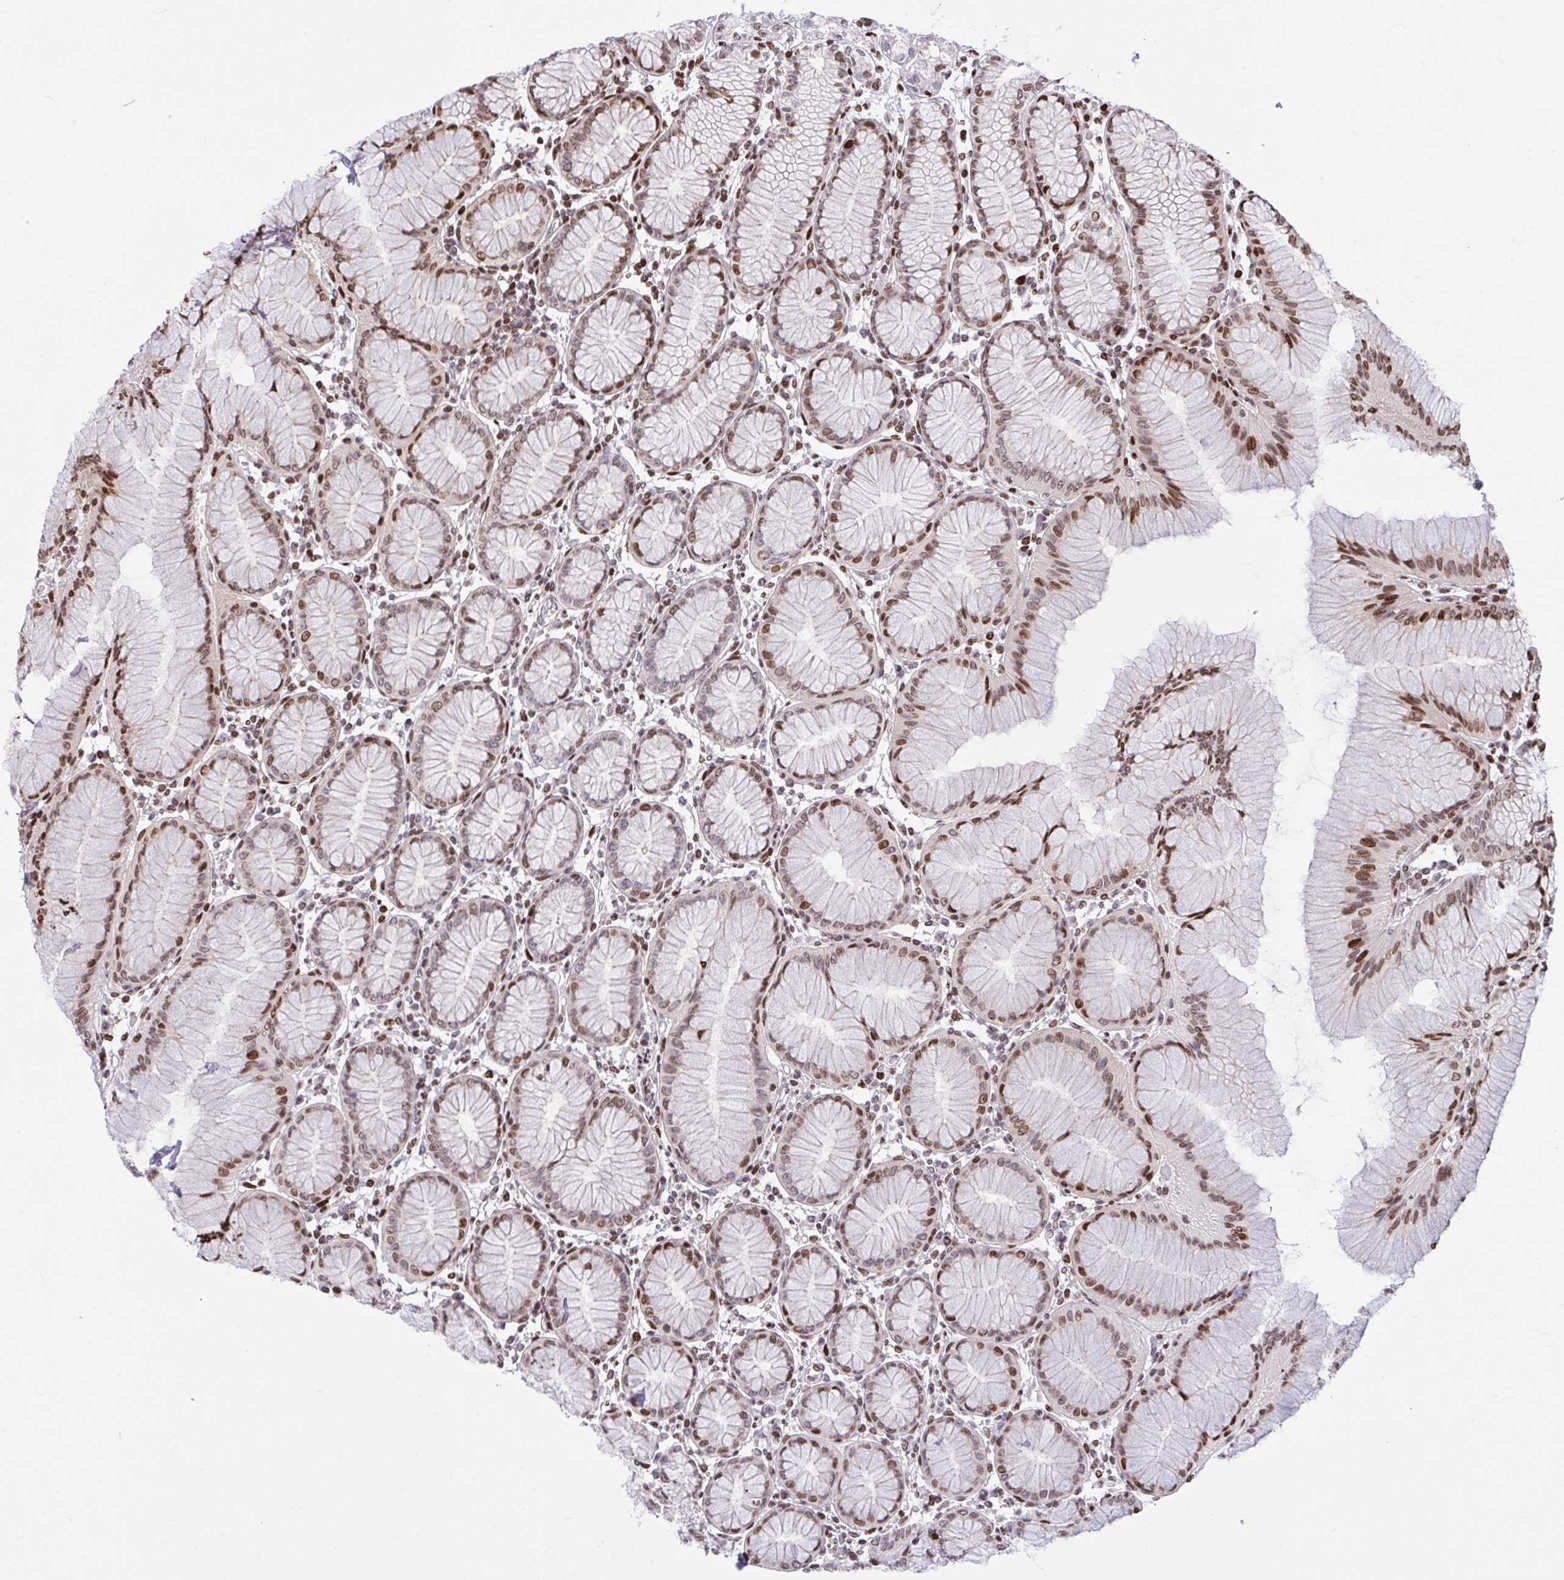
{"staining": {"intensity": "moderate", "quantity": "25%-75%", "location": "nuclear"}, "tissue": "stomach", "cell_type": "Glandular cells", "image_type": "normal", "snomed": [{"axis": "morphology", "description": "Normal tissue, NOS"}, {"axis": "topography", "description": "Stomach"}], "caption": "This micrograph displays IHC staining of benign human stomach, with medium moderate nuclear expression in about 25%-75% of glandular cells.", "gene": "RAPGEF5", "patient": {"sex": "female", "age": 57}}